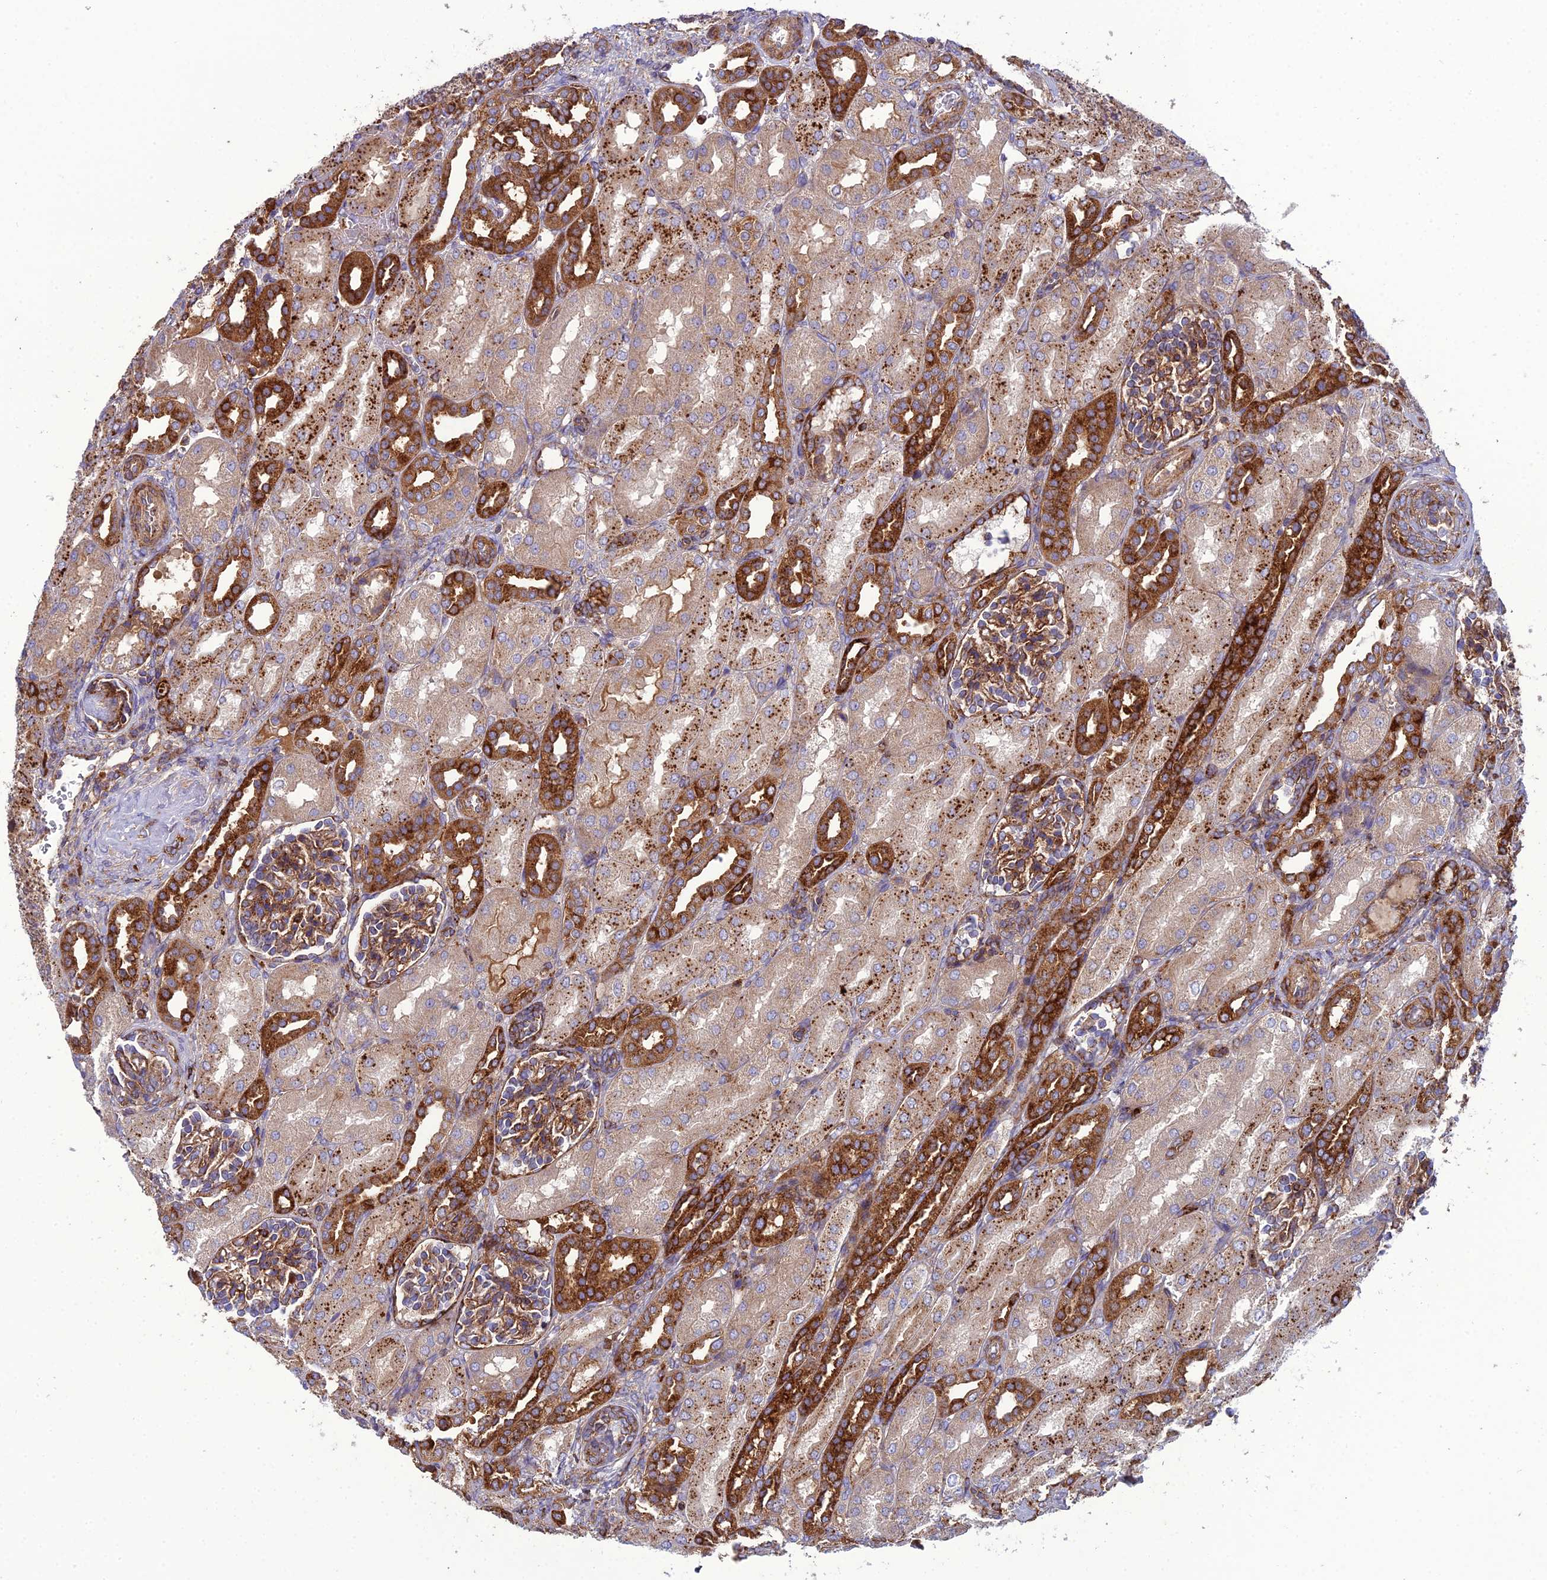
{"staining": {"intensity": "moderate", "quantity": "25%-75%", "location": "cytoplasmic/membranous"}, "tissue": "kidney", "cell_type": "Cells in glomeruli", "image_type": "normal", "snomed": [{"axis": "morphology", "description": "Normal tissue, NOS"}, {"axis": "morphology", "description": "Neoplasm, malignant, NOS"}, {"axis": "topography", "description": "Kidney"}], "caption": "IHC of unremarkable human kidney shows medium levels of moderate cytoplasmic/membranous staining in about 25%-75% of cells in glomeruli.", "gene": "LNPEP", "patient": {"sex": "female", "age": 1}}